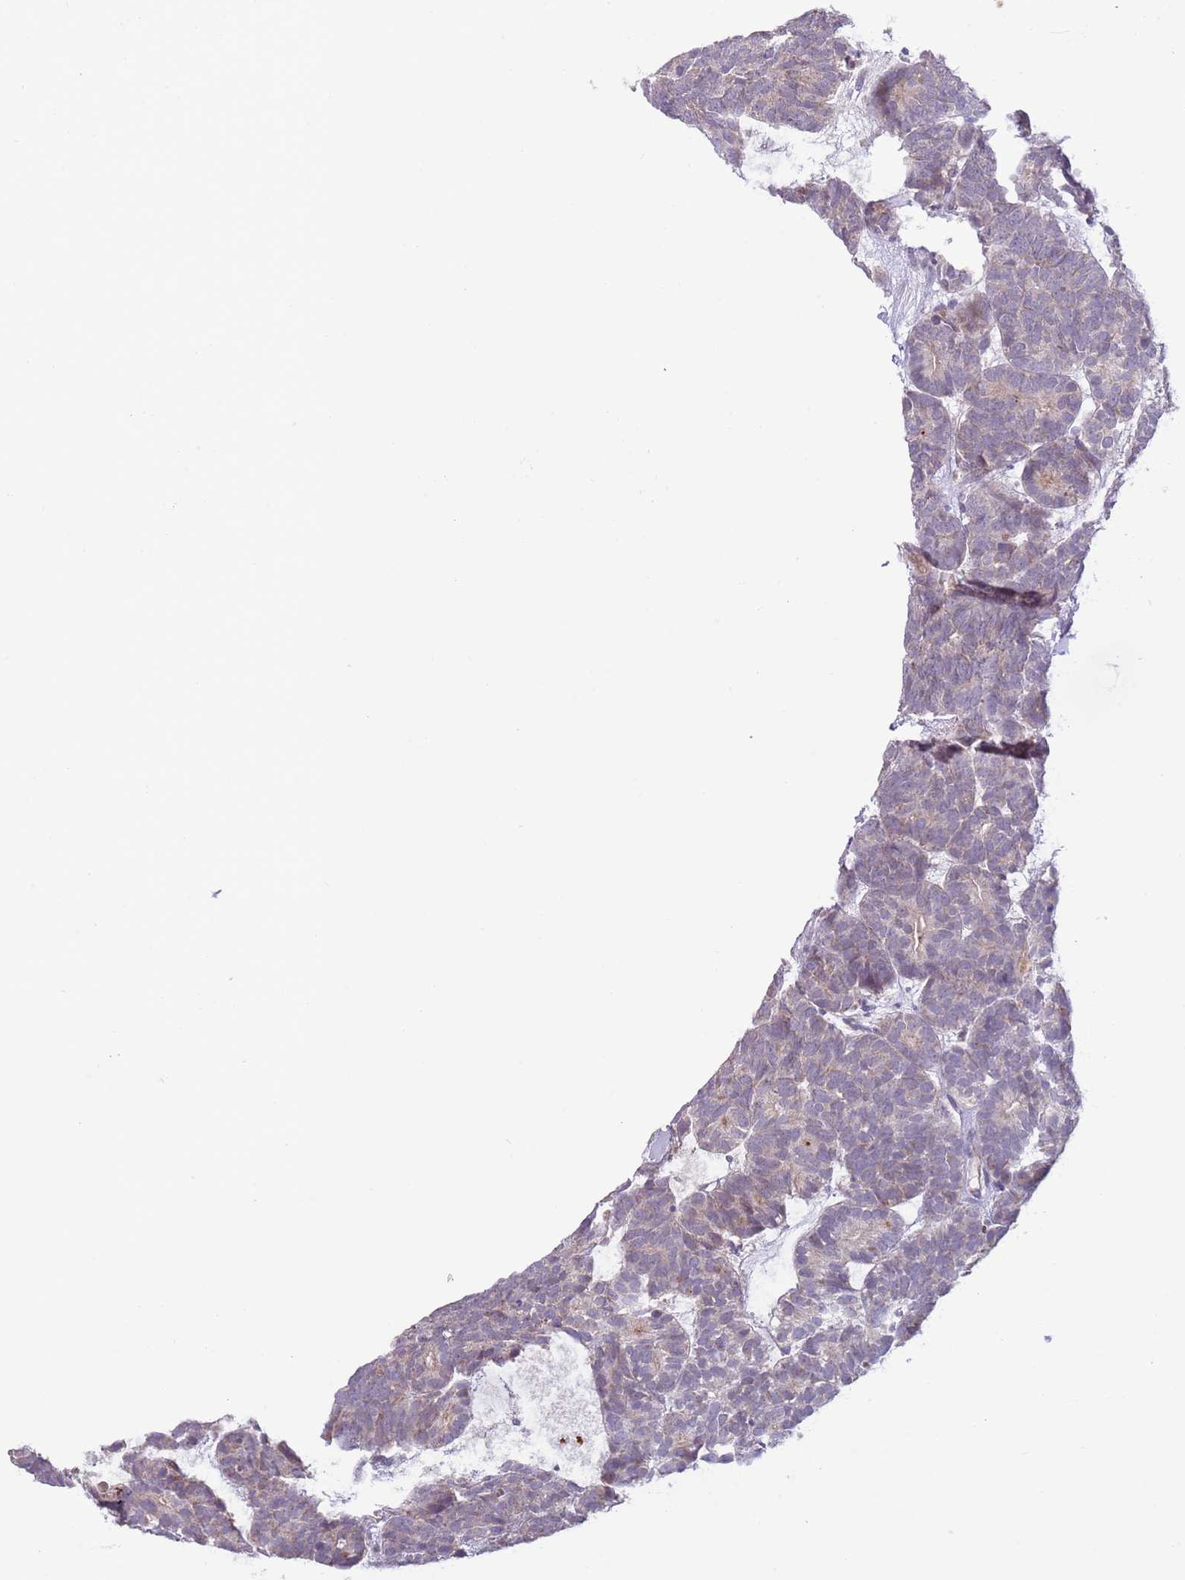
{"staining": {"intensity": "negative", "quantity": "none", "location": "none"}, "tissue": "head and neck cancer", "cell_type": "Tumor cells", "image_type": "cancer", "snomed": [{"axis": "morphology", "description": "Adenocarcinoma, NOS"}, {"axis": "topography", "description": "Head-Neck"}], "caption": "Immunohistochemistry of human head and neck adenocarcinoma shows no positivity in tumor cells.", "gene": "AP1S2", "patient": {"sex": "female", "age": 81}}